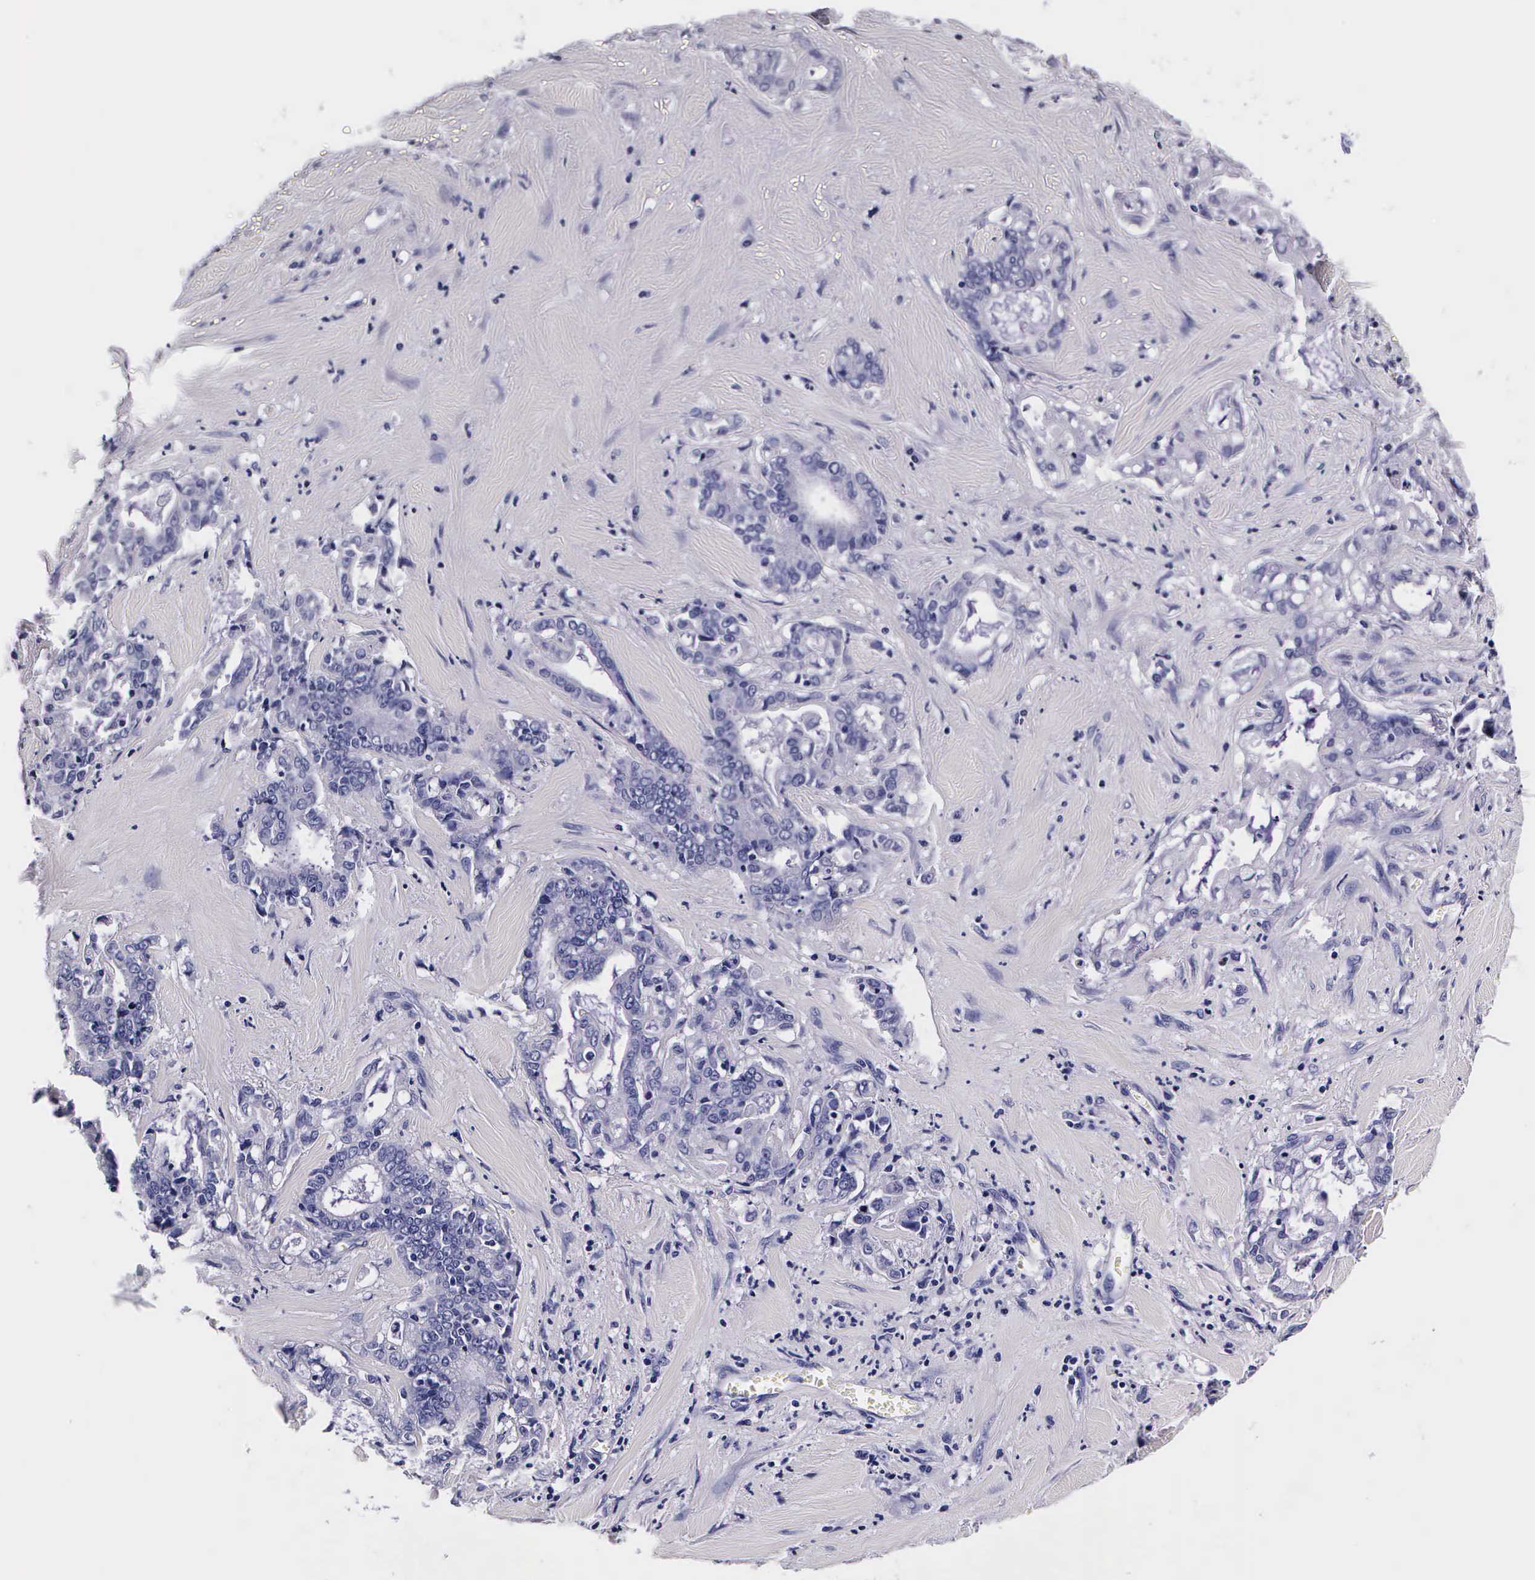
{"staining": {"intensity": "negative", "quantity": "none", "location": "none"}, "tissue": "liver cancer", "cell_type": "Tumor cells", "image_type": "cancer", "snomed": [{"axis": "morphology", "description": "Cholangiocarcinoma"}, {"axis": "topography", "description": "Liver"}], "caption": "This is an IHC micrograph of liver cholangiocarcinoma. There is no staining in tumor cells.", "gene": "IAPP", "patient": {"sex": "male", "age": 57}}